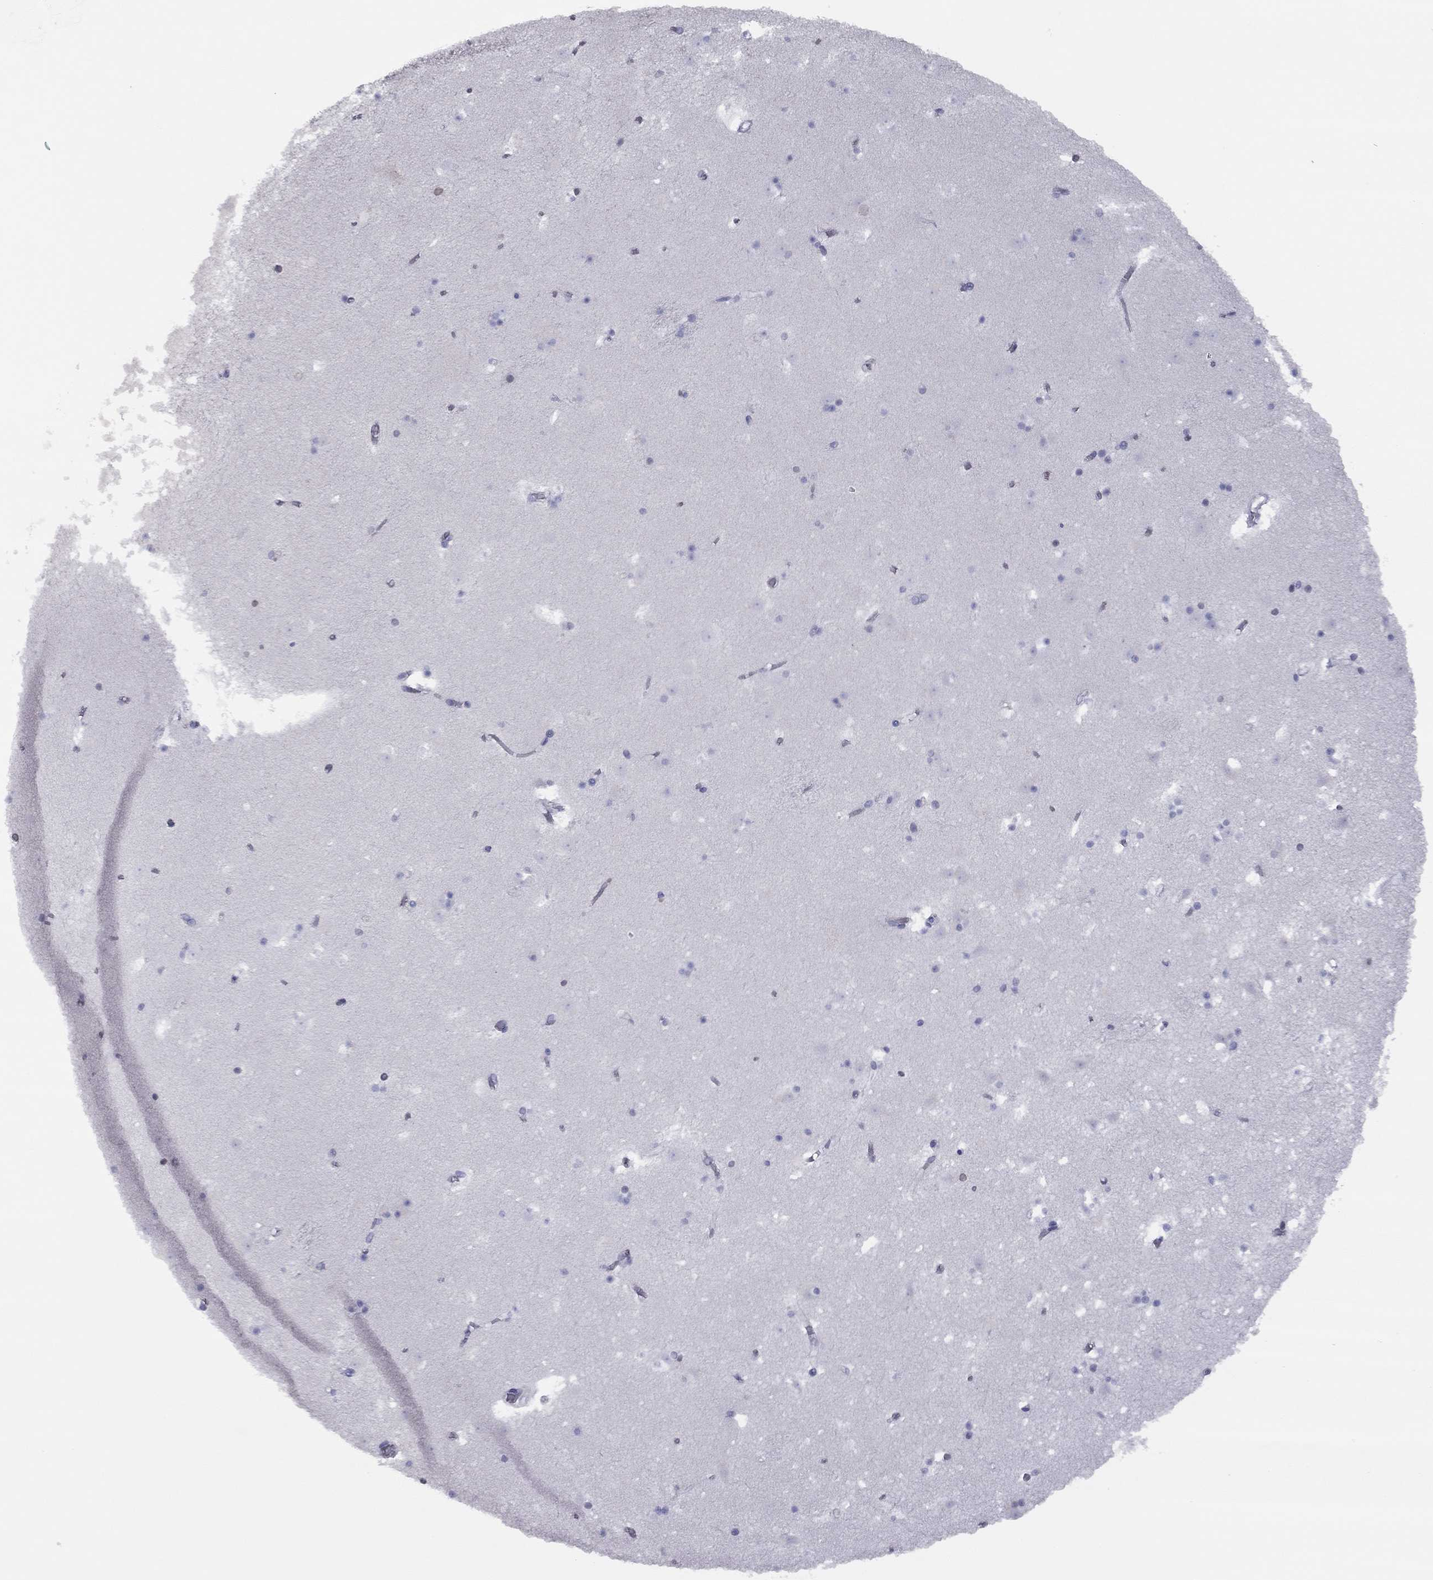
{"staining": {"intensity": "negative", "quantity": "none", "location": "none"}, "tissue": "caudate", "cell_type": "Glial cells", "image_type": "normal", "snomed": [{"axis": "morphology", "description": "Normal tissue, NOS"}, {"axis": "topography", "description": "Lateral ventricle wall"}], "caption": "Glial cells are negative for protein expression in unremarkable human caudate.", "gene": "ESPL1", "patient": {"sex": "female", "age": 42}}